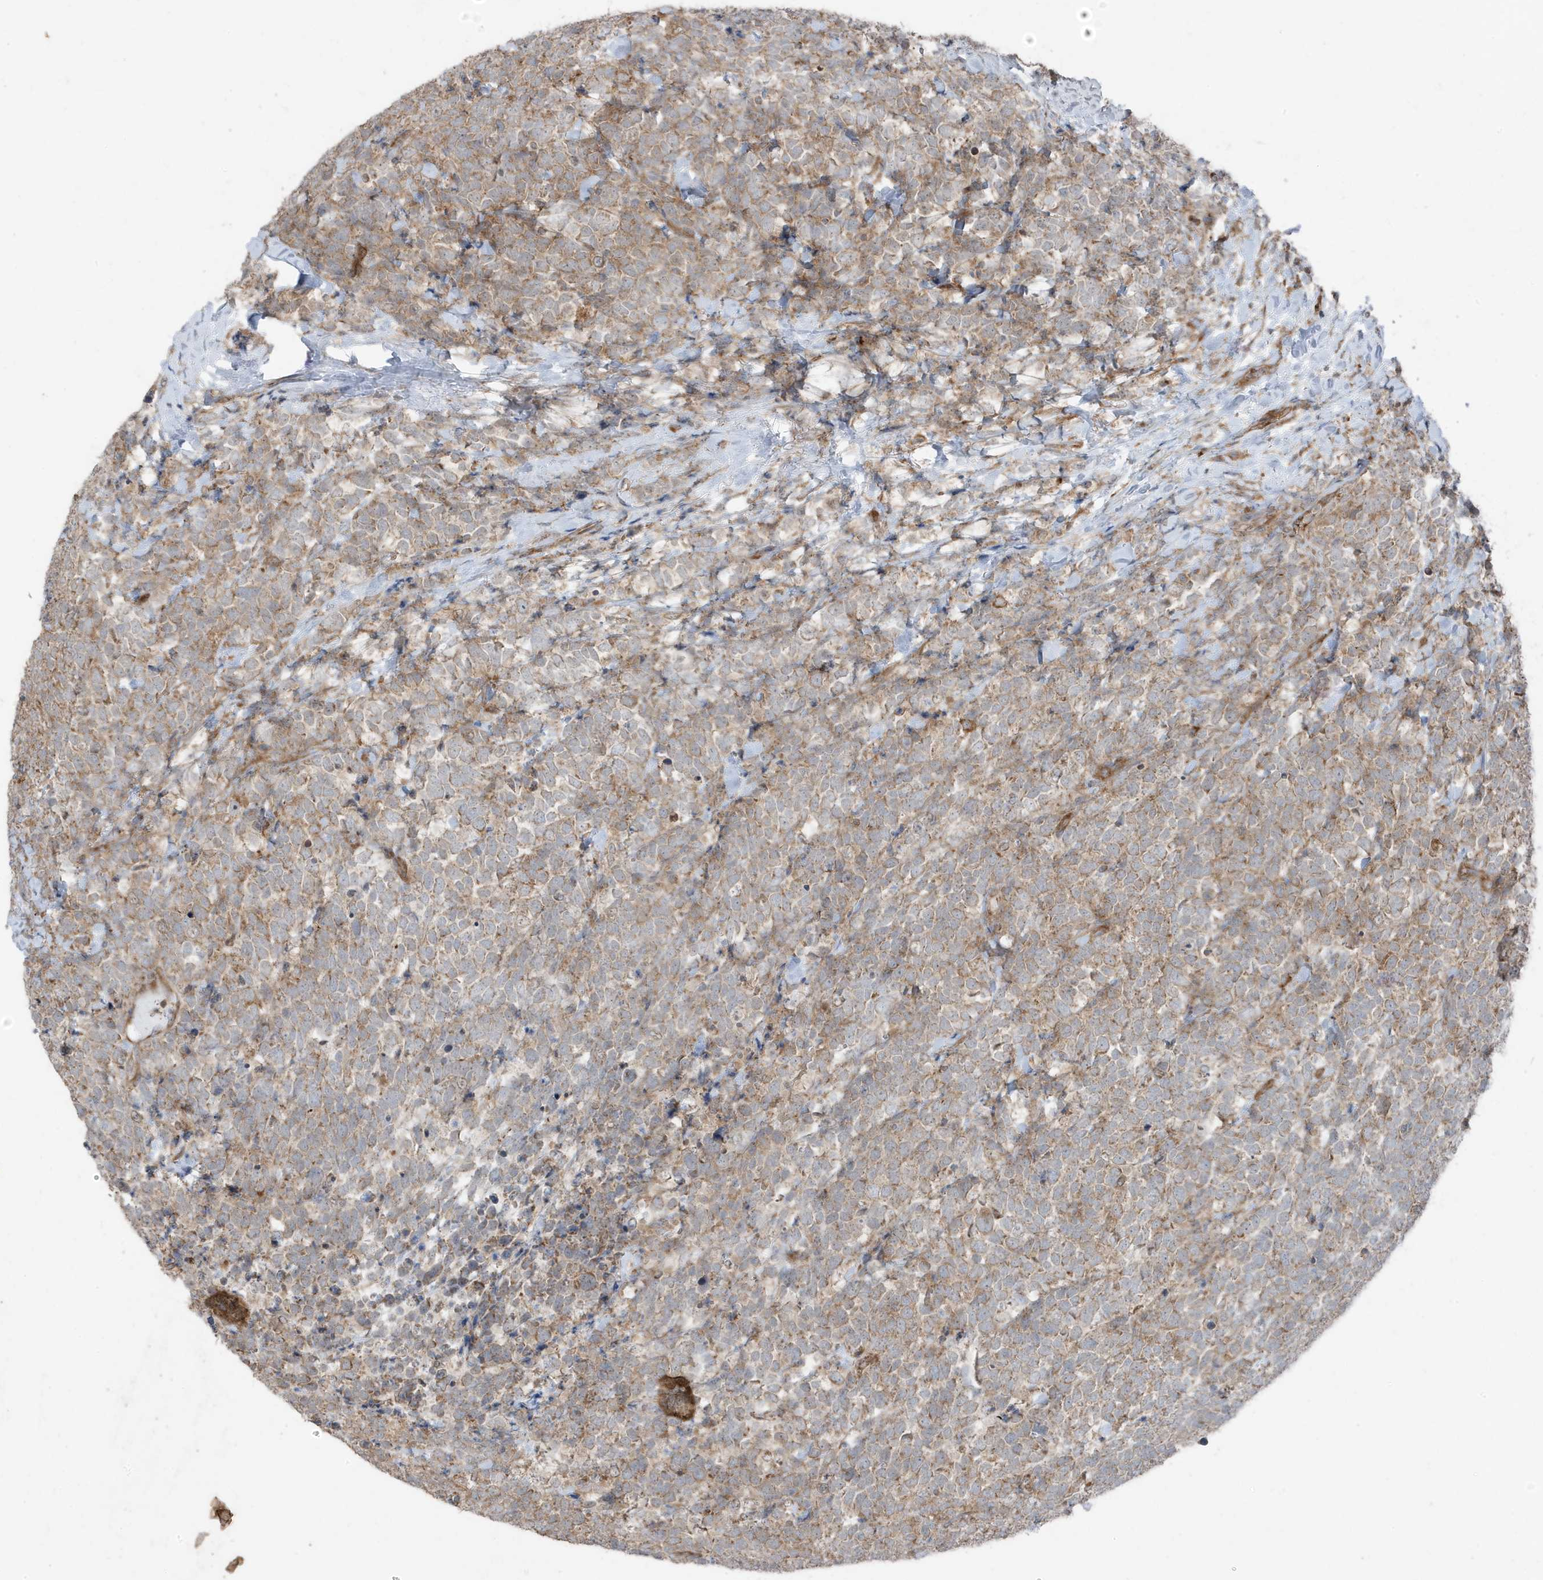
{"staining": {"intensity": "moderate", "quantity": ">75%", "location": "cytoplasmic/membranous"}, "tissue": "urothelial cancer", "cell_type": "Tumor cells", "image_type": "cancer", "snomed": [{"axis": "morphology", "description": "Urothelial carcinoma, High grade"}, {"axis": "topography", "description": "Urinary bladder"}], "caption": "Tumor cells display medium levels of moderate cytoplasmic/membranous positivity in approximately >75% of cells in human urothelial carcinoma (high-grade).", "gene": "GOLGA4", "patient": {"sex": "female", "age": 82}}